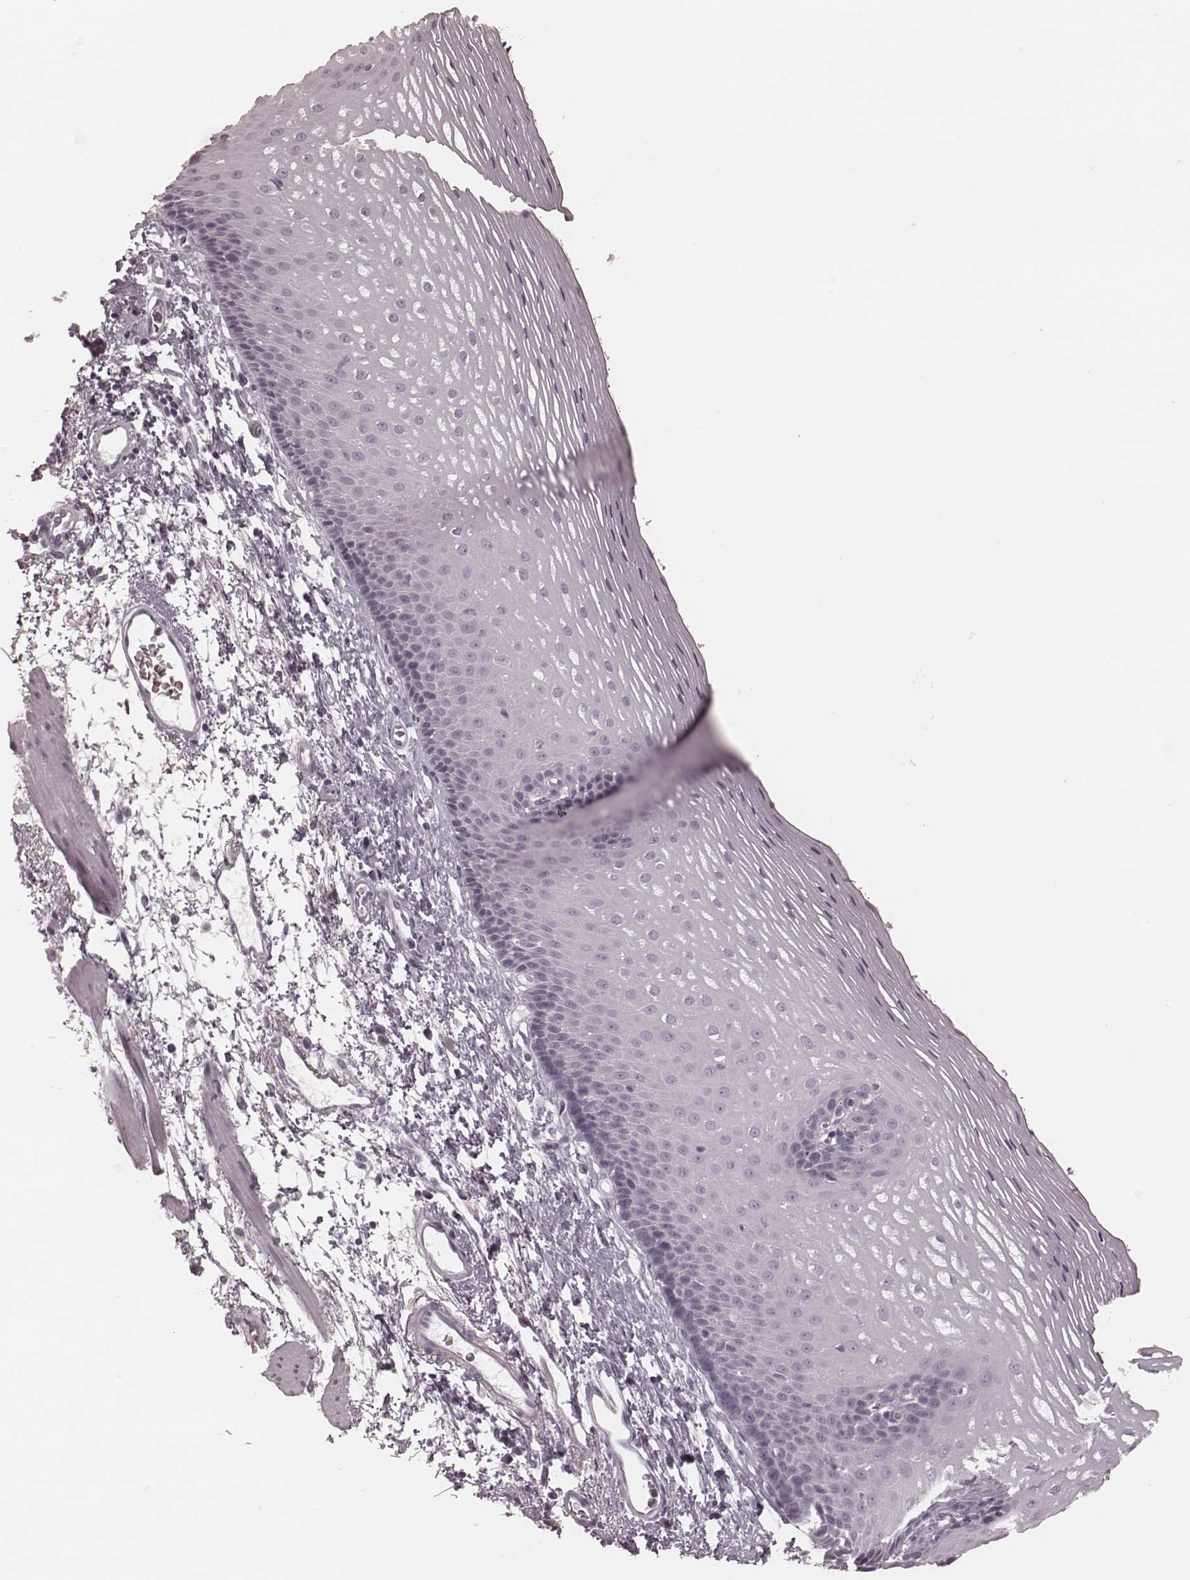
{"staining": {"intensity": "negative", "quantity": "none", "location": "none"}, "tissue": "esophagus", "cell_type": "Squamous epithelial cells", "image_type": "normal", "snomed": [{"axis": "morphology", "description": "Normal tissue, NOS"}, {"axis": "topography", "description": "Esophagus"}], "caption": "DAB immunohistochemical staining of benign esophagus displays no significant positivity in squamous epithelial cells. The staining is performed using DAB brown chromogen with nuclei counter-stained in using hematoxylin.", "gene": "KRT74", "patient": {"sex": "male", "age": 76}}